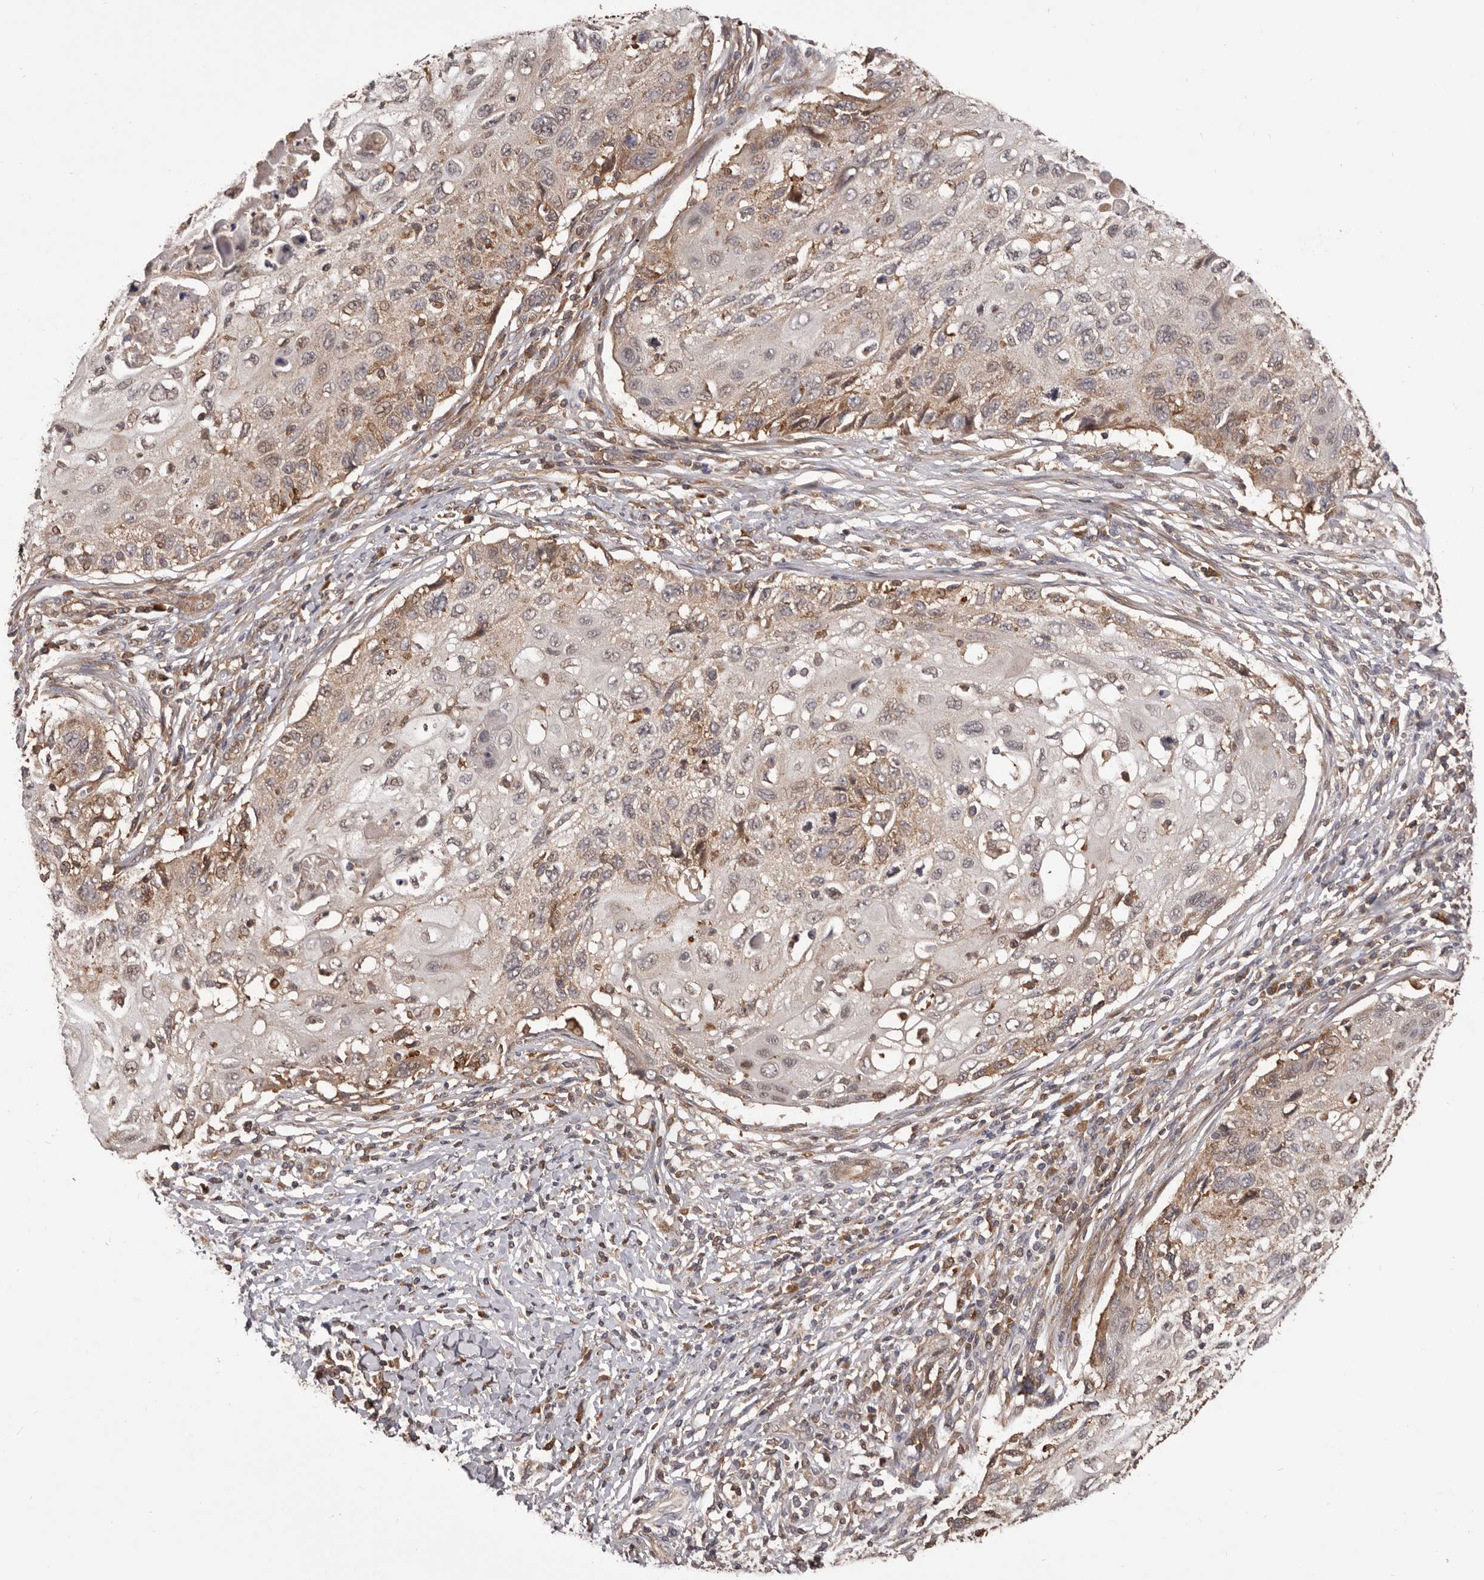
{"staining": {"intensity": "weak", "quantity": ">75%", "location": "cytoplasmic/membranous,nuclear"}, "tissue": "cervical cancer", "cell_type": "Tumor cells", "image_type": "cancer", "snomed": [{"axis": "morphology", "description": "Squamous cell carcinoma, NOS"}, {"axis": "topography", "description": "Cervix"}], "caption": "Human cervical squamous cell carcinoma stained with a brown dye reveals weak cytoplasmic/membranous and nuclear positive staining in about >75% of tumor cells.", "gene": "HBS1L", "patient": {"sex": "female", "age": 70}}